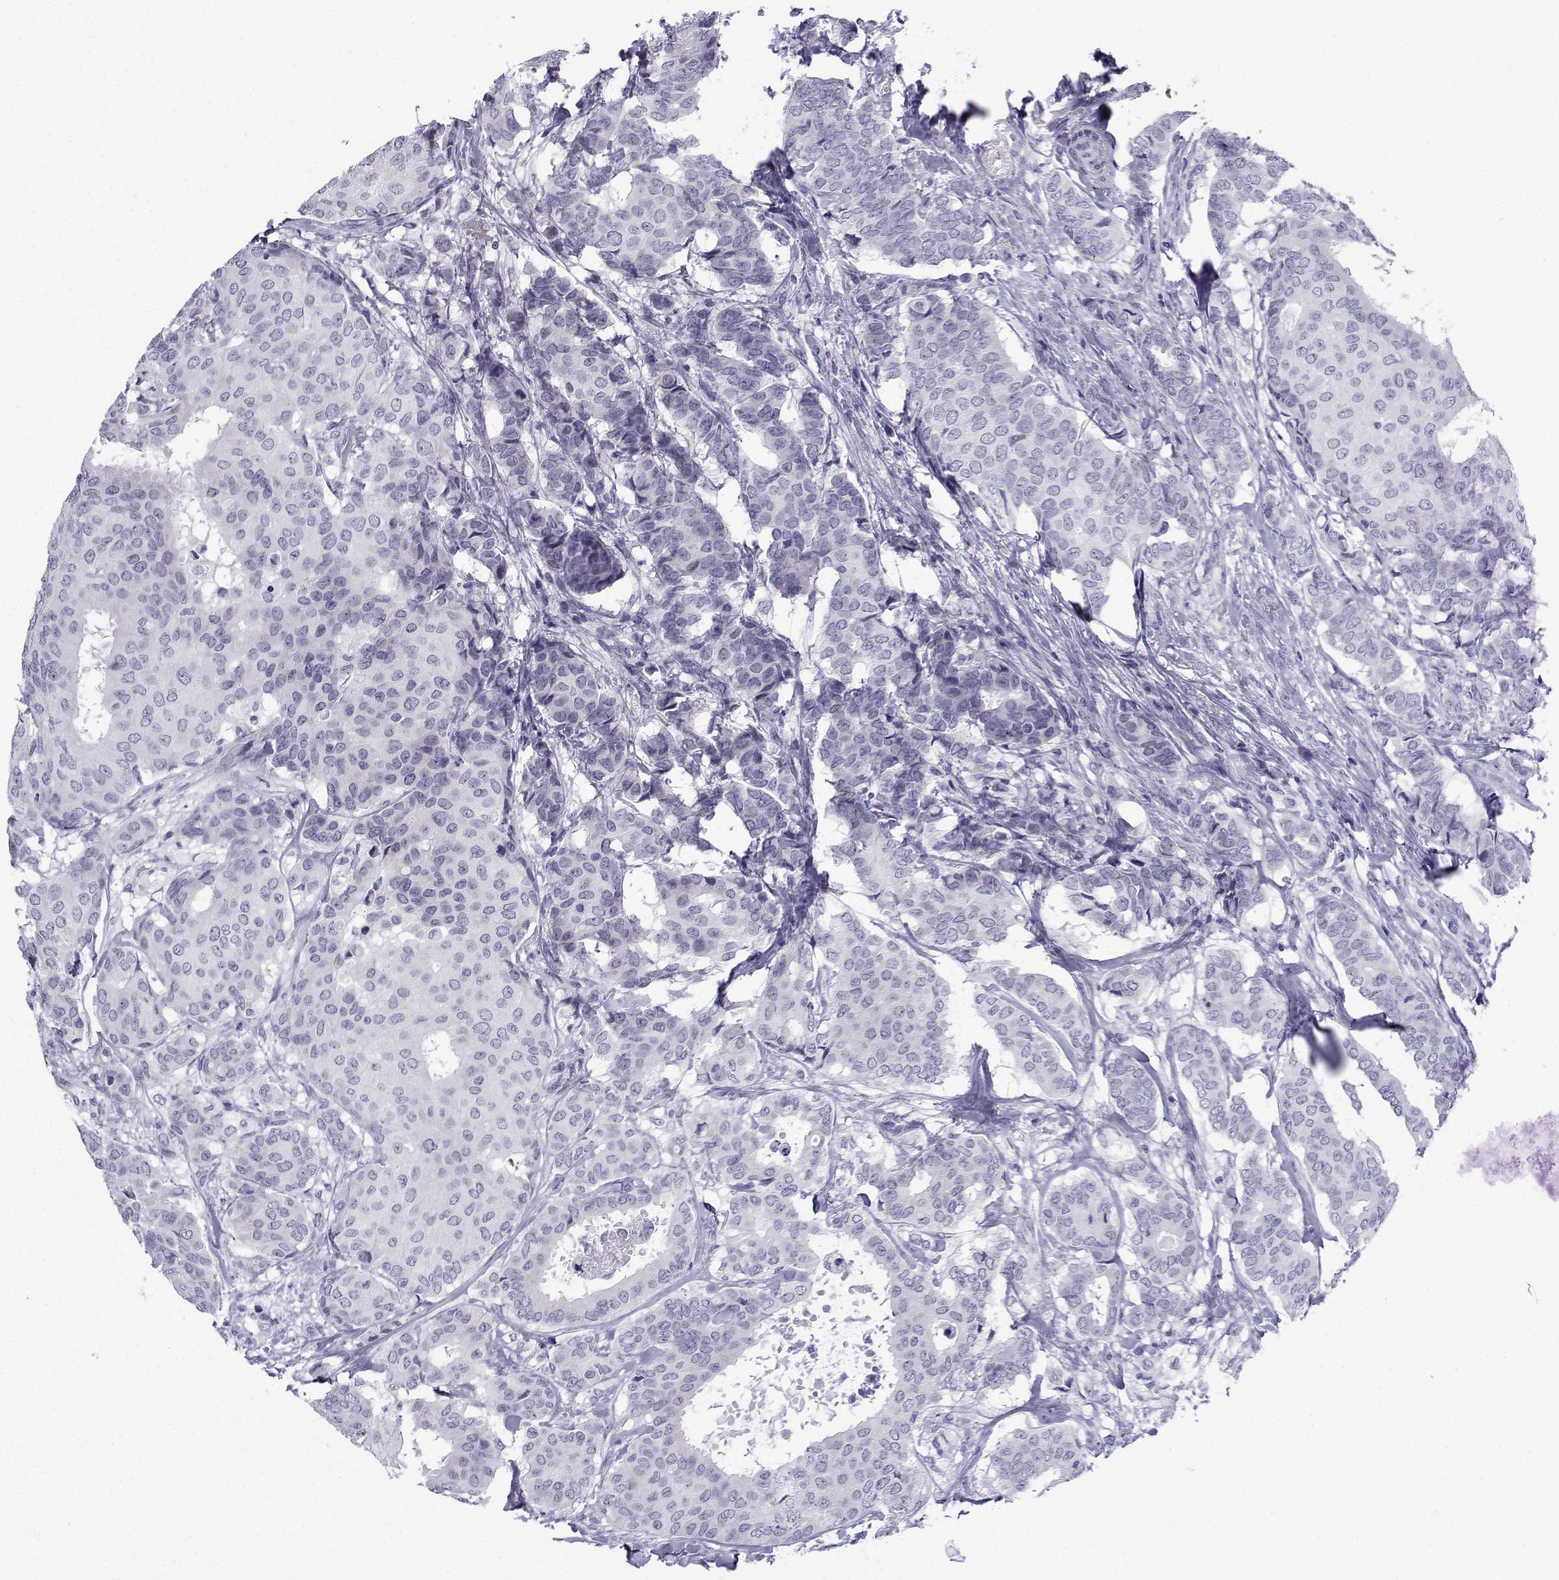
{"staining": {"intensity": "negative", "quantity": "none", "location": "none"}, "tissue": "breast cancer", "cell_type": "Tumor cells", "image_type": "cancer", "snomed": [{"axis": "morphology", "description": "Duct carcinoma"}, {"axis": "topography", "description": "Breast"}], "caption": "Protein analysis of breast cancer exhibits no significant positivity in tumor cells.", "gene": "ACRBP", "patient": {"sex": "female", "age": 75}}